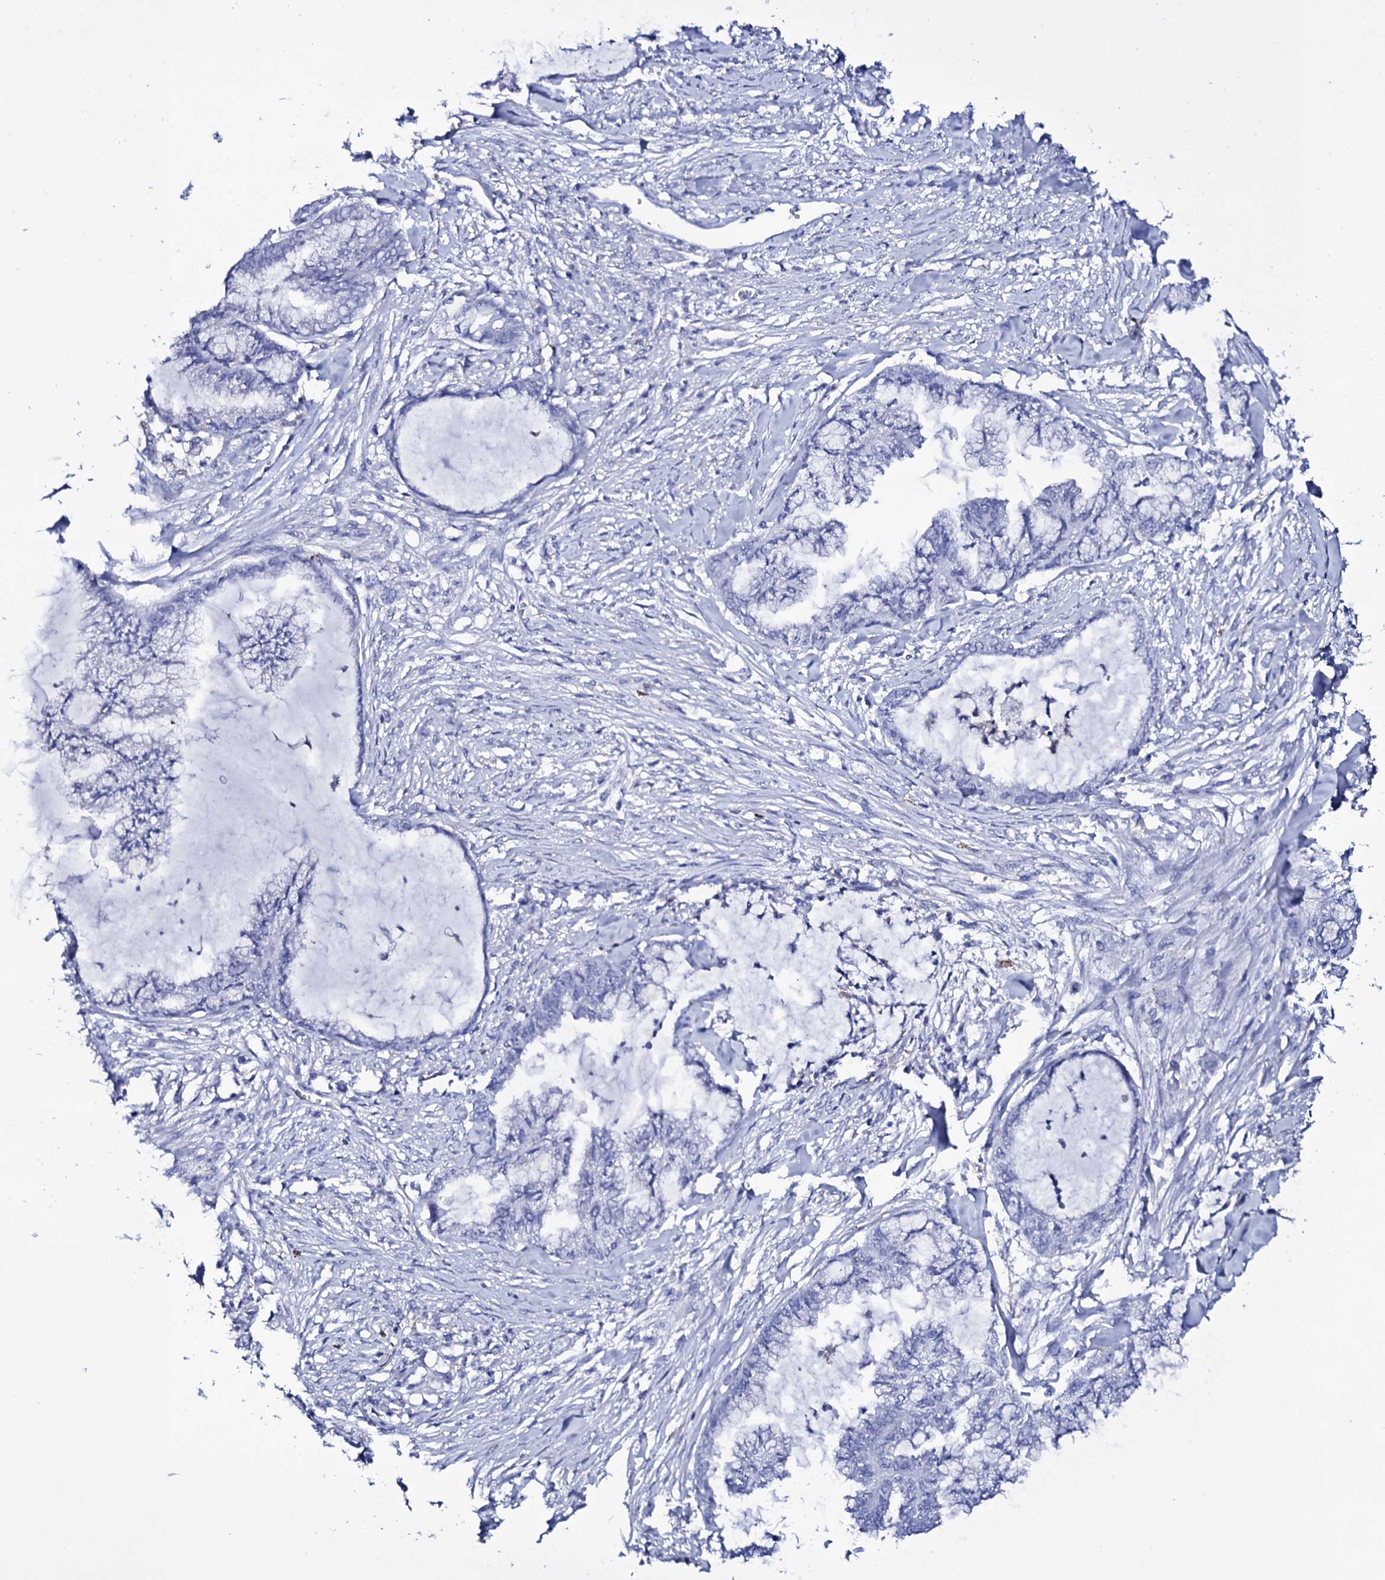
{"staining": {"intensity": "negative", "quantity": "none", "location": "none"}, "tissue": "endometrial cancer", "cell_type": "Tumor cells", "image_type": "cancer", "snomed": [{"axis": "morphology", "description": "Adenocarcinoma, NOS"}, {"axis": "topography", "description": "Endometrium"}], "caption": "This is an immunohistochemistry photomicrograph of human endometrial adenocarcinoma. There is no positivity in tumor cells.", "gene": "ITPRID2", "patient": {"sex": "female", "age": 86}}